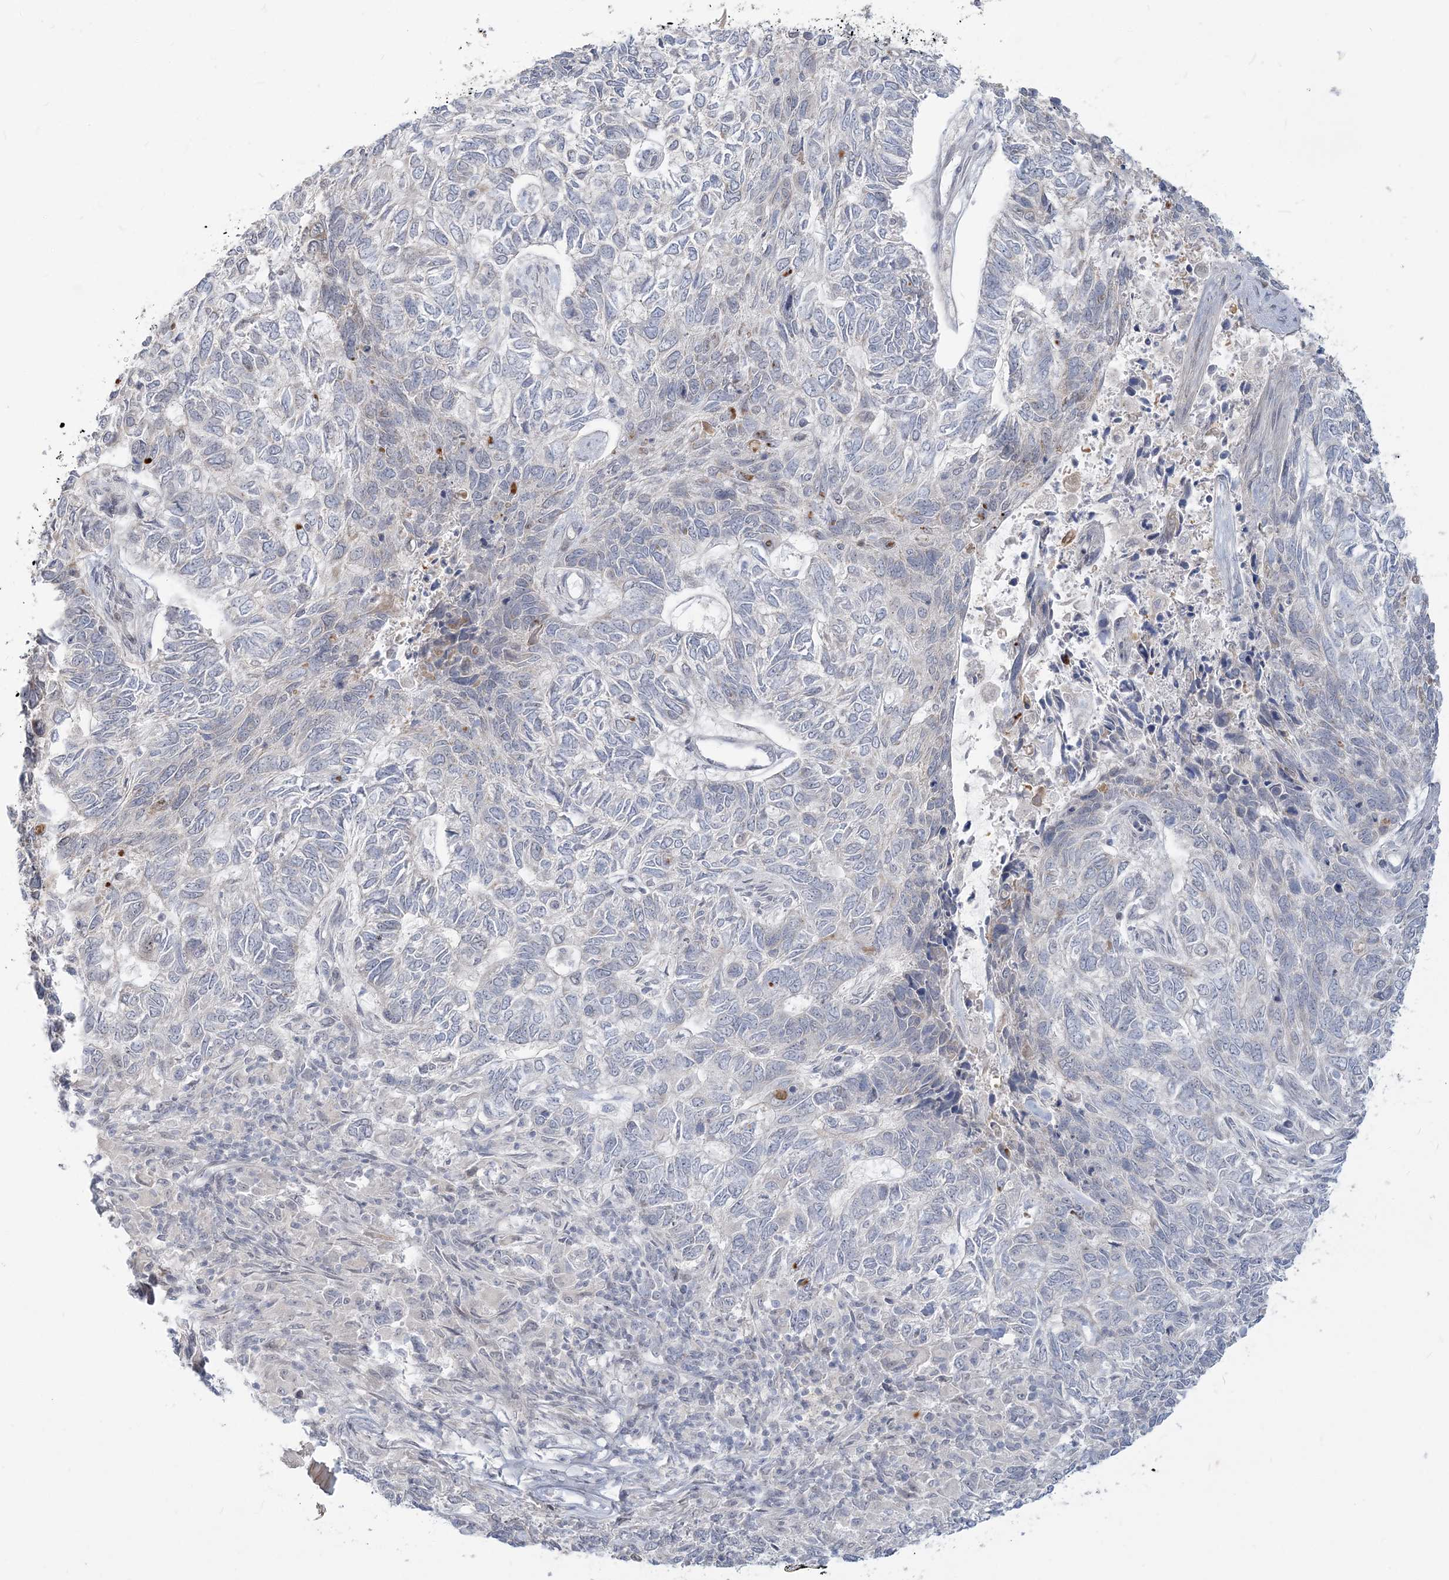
{"staining": {"intensity": "negative", "quantity": "none", "location": "none"}, "tissue": "skin cancer", "cell_type": "Tumor cells", "image_type": "cancer", "snomed": [{"axis": "morphology", "description": "Basal cell carcinoma"}, {"axis": "topography", "description": "Skin"}], "caption": "Immunohistochemistry (IHC) of human basal cell carcinoma (skin) reveals no expression in tumor cells.", "gene": "SDAD1", "patient": {"sex": "female", "age": 65}}